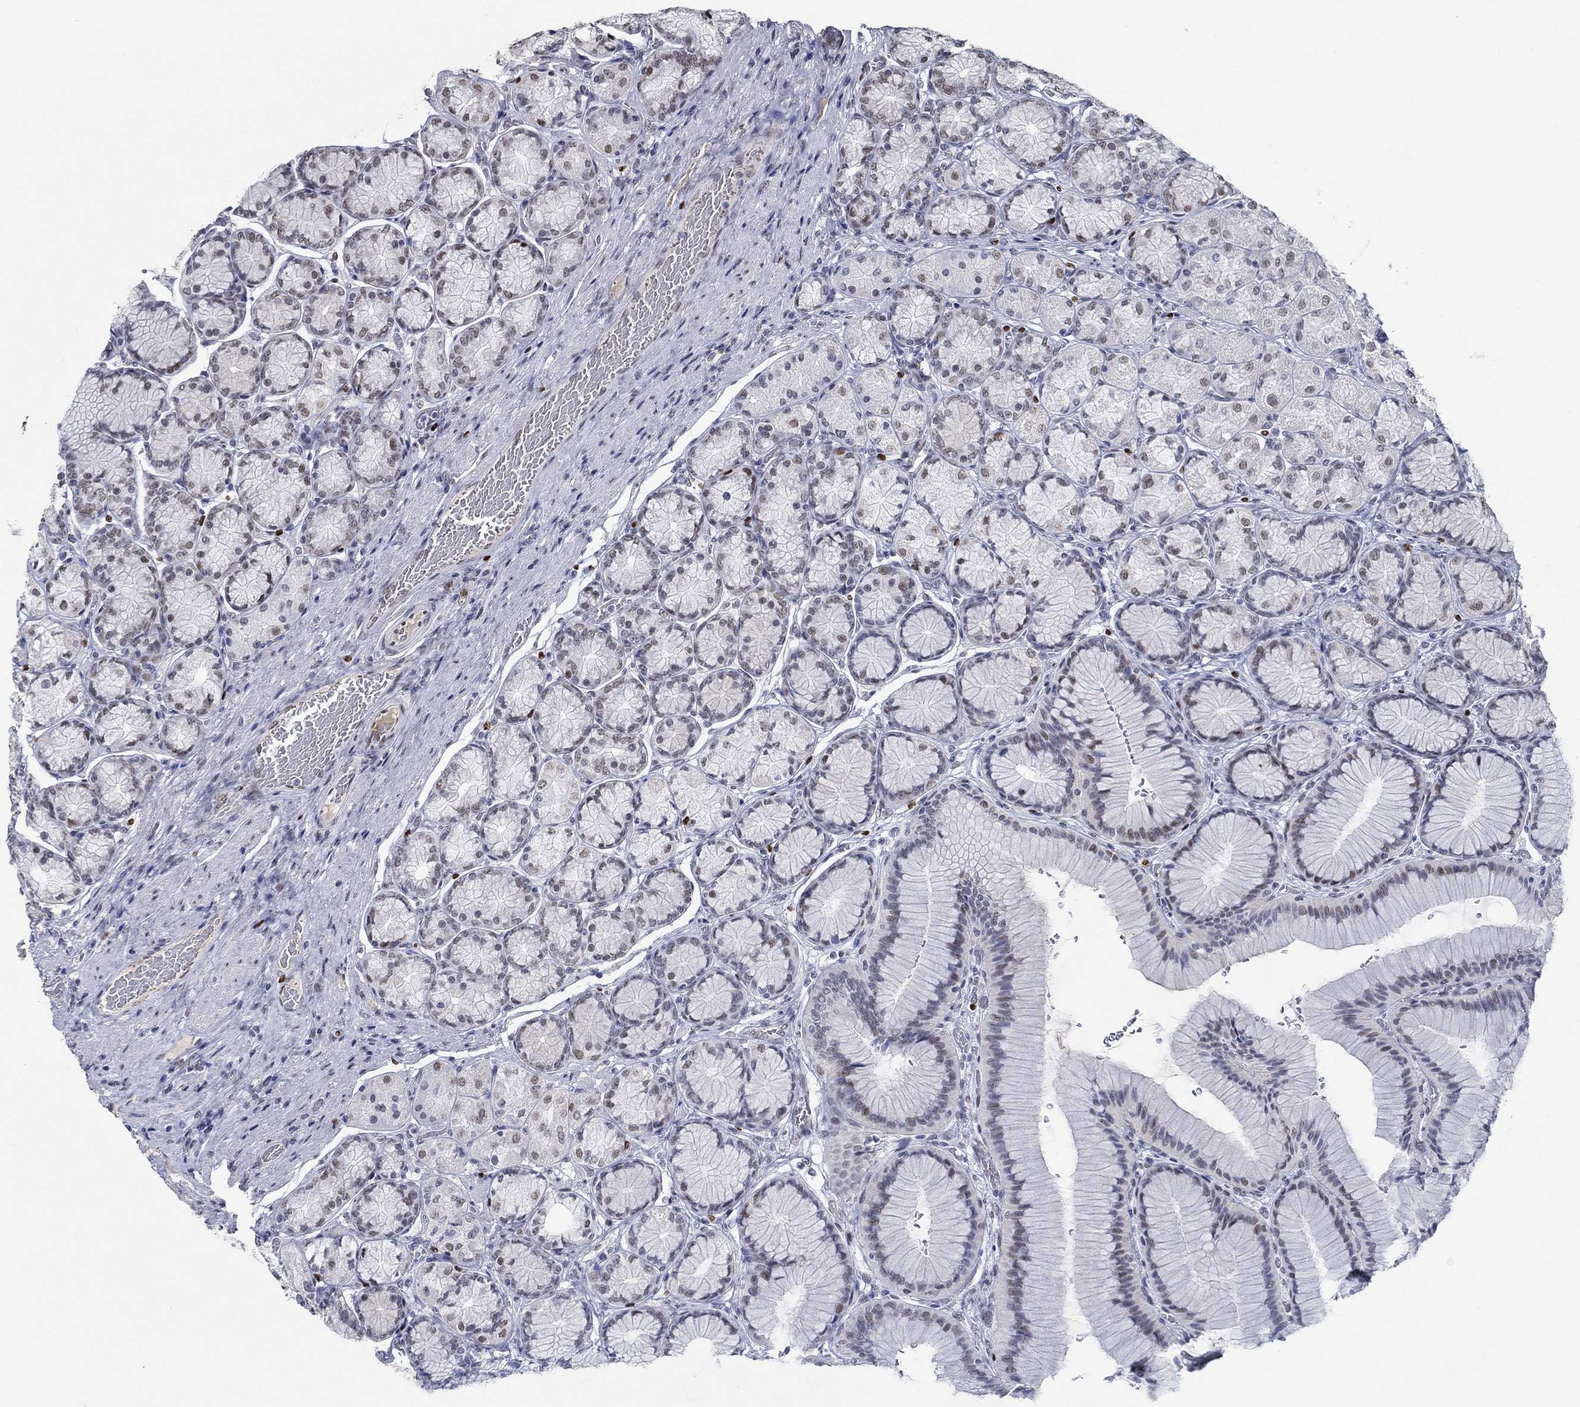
{"staining": {"intensity": "moderate", "quantity": "<25%", "location": "nuclear"}, "tissue": "stomach", "cell_type": "Glandular cells", "image_type": "normal", "snomed": [{"axis": "morphology", "description": "Normal tissue, NOS"}, {"axis": "morphology", "description": "Adenocarcinoma, NOS"}, {"axis": "morphology", "description": "Adenocarcinoma, High grade"}, {"axis": "topography", "description": "Stomach, upper"}, {"axis": "topography", "description": "Stomach"}], "caption": "Protein expression by immunohistochemistry displays moderate nuclear positivity in about <25% of glandular cells in normal stomach.", "gene": "GATA2", "patient": {"sex": "female", "age": 65}}